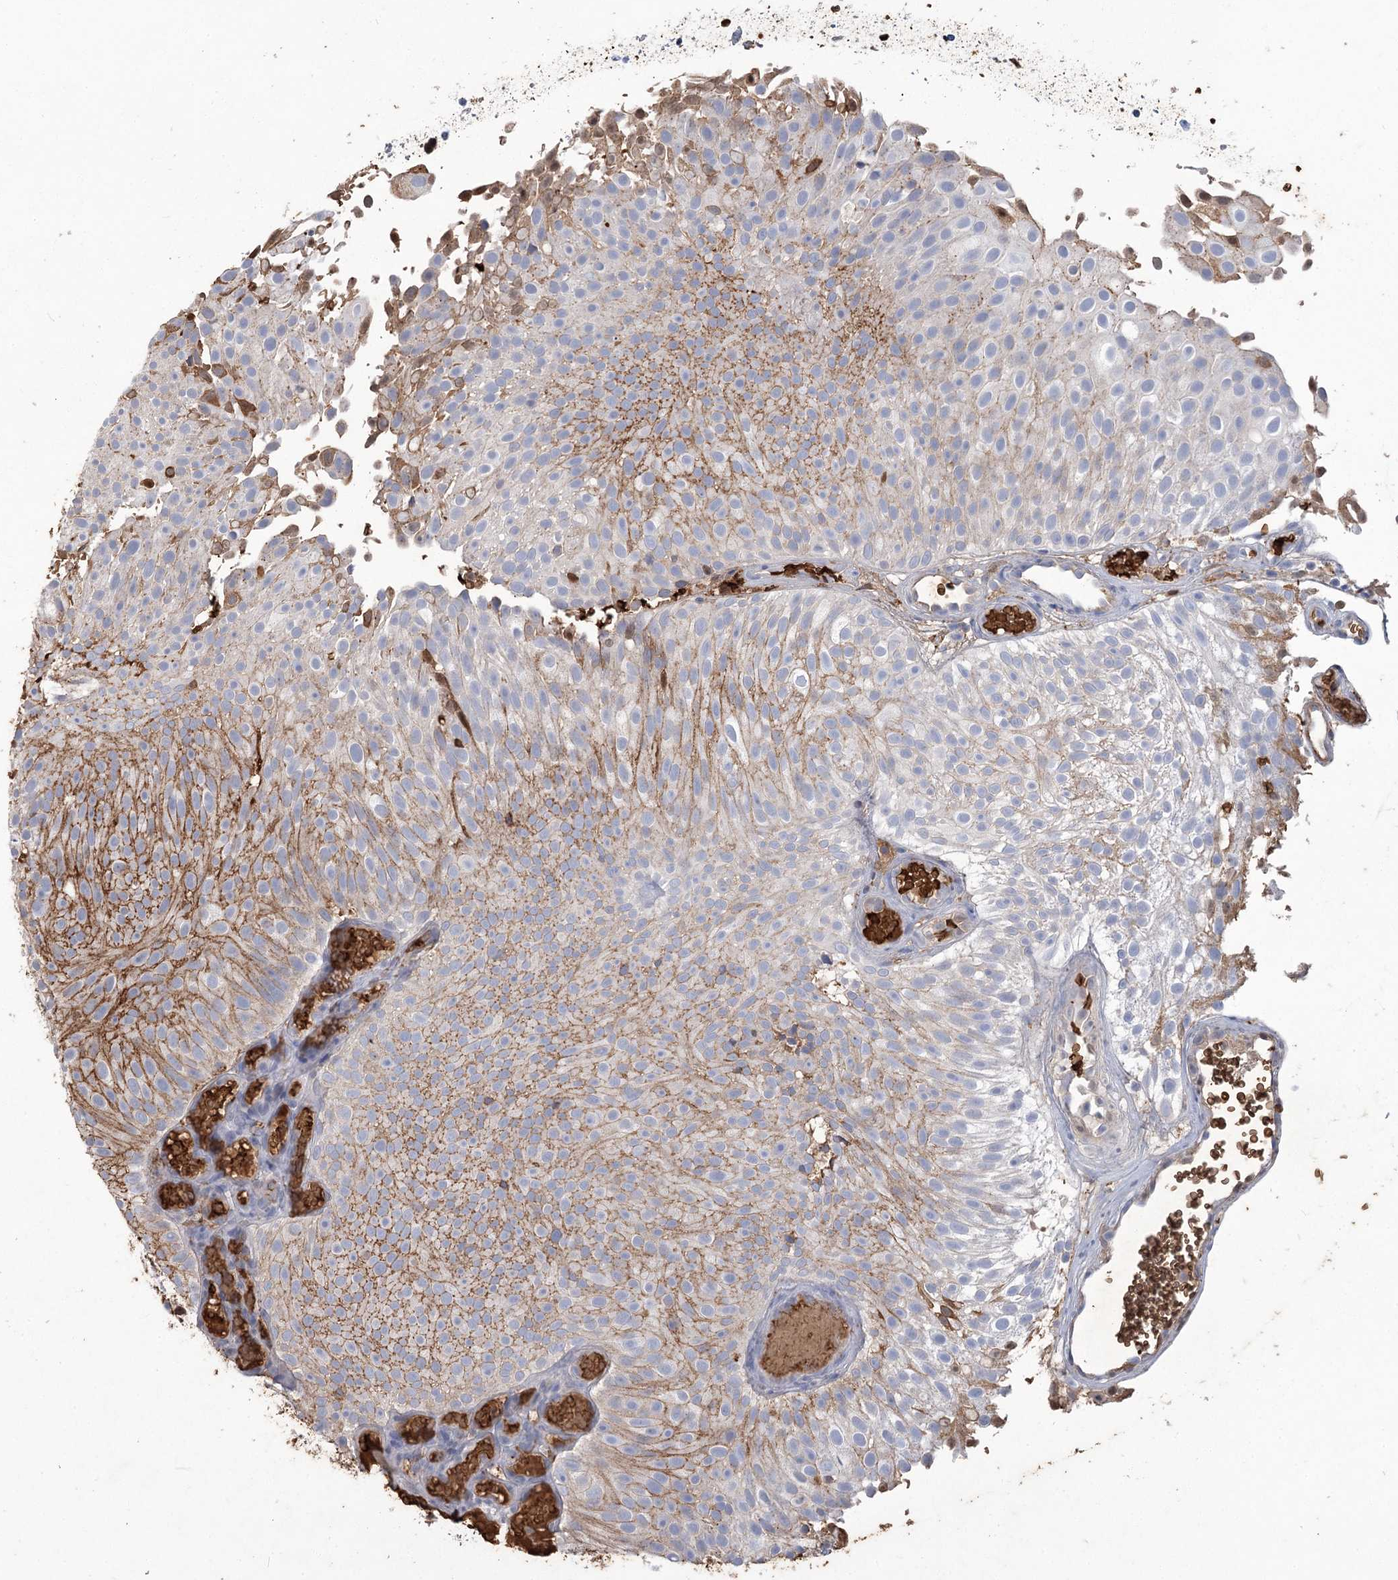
{"staining": {"intensity": "moderate", "quantity": "25%-75%", "location": "cytoplasmic/membranous"}, "tissue": "urothelial cancer", "cell_type": "Tumor cells", "image_type": "cancer", "snomed": [{"axis": "morphology", "description": "Urothelial carcinoma, Low grade"}, {"axis": "topography", "description": "Urinary bladder"}], "caption": "Immunohistochemical staining of low-grade urothelial carcinoma demonstrates medium levels of moderate cytoplasmic/membranous protein positivity in approximately 25%-75% of tumor cells.", "gene": "HBA1", "patient": {"sex": "male", "age": 78}}